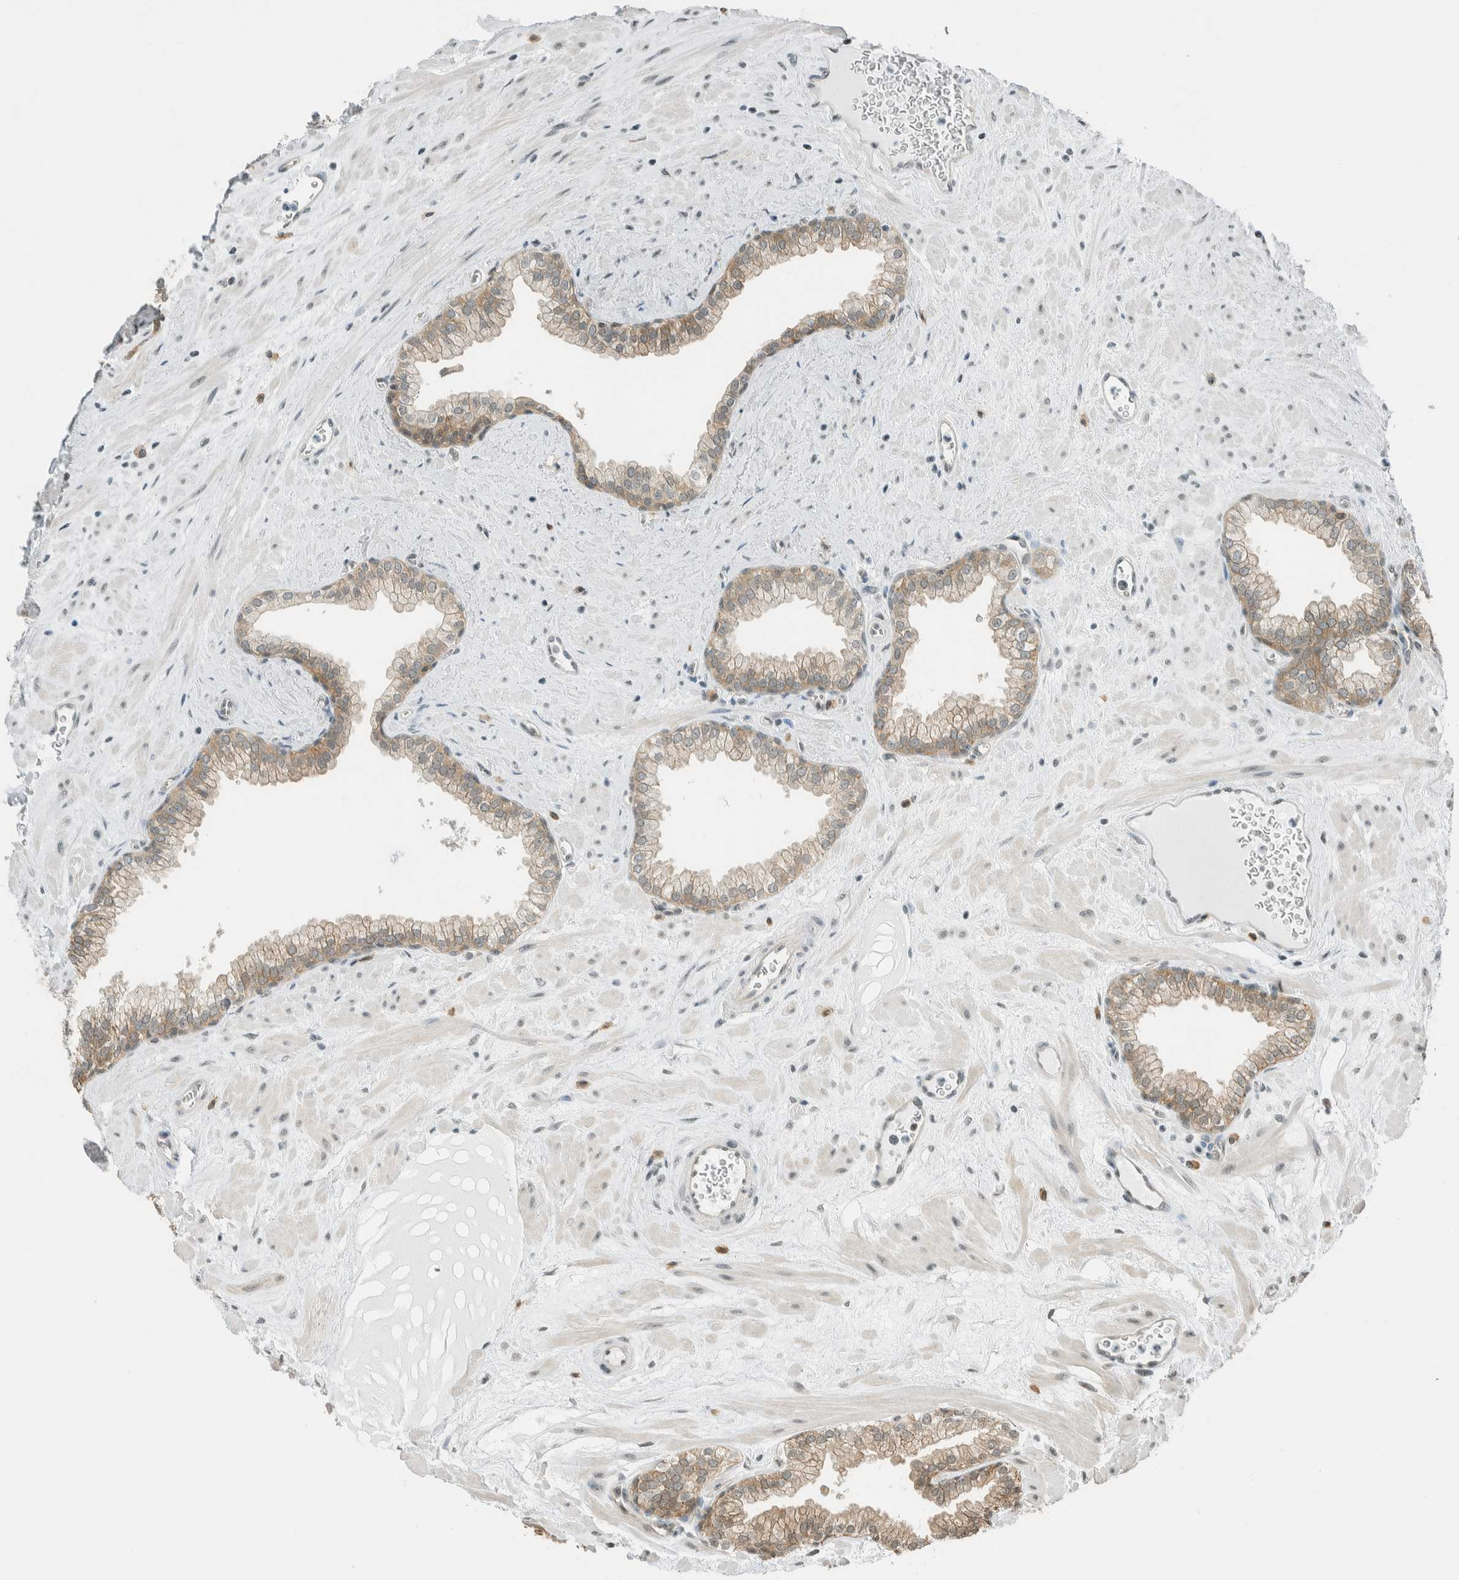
{"staining": {"intensity": "weak", "quantity": ">75%", "location": "cytoplasmic/membranous,nuclear"}, "tissue": "prostate", "cell_type": "Glandular cells", "image_type": "normal", "snomed": [{"axis": "morphology", "description": "Normal tissue, NOS"}, {"axis": "morphology", "description": "Urothelial carcinoma, Low grade"}, {"axis": "topography", "description": "Urinary bladder"}, {"axis": "topography", "description": "Prostate"}], "caption": "A photomicrograph showing weak cytoplasmic/membranous,nuclear positivity in about >75% of glandular cells in benign prostate, as visualized by brown immunohistochemical staining.", "gene": "NIBAN2", "patient": {"sex": "male", "age": 60}}